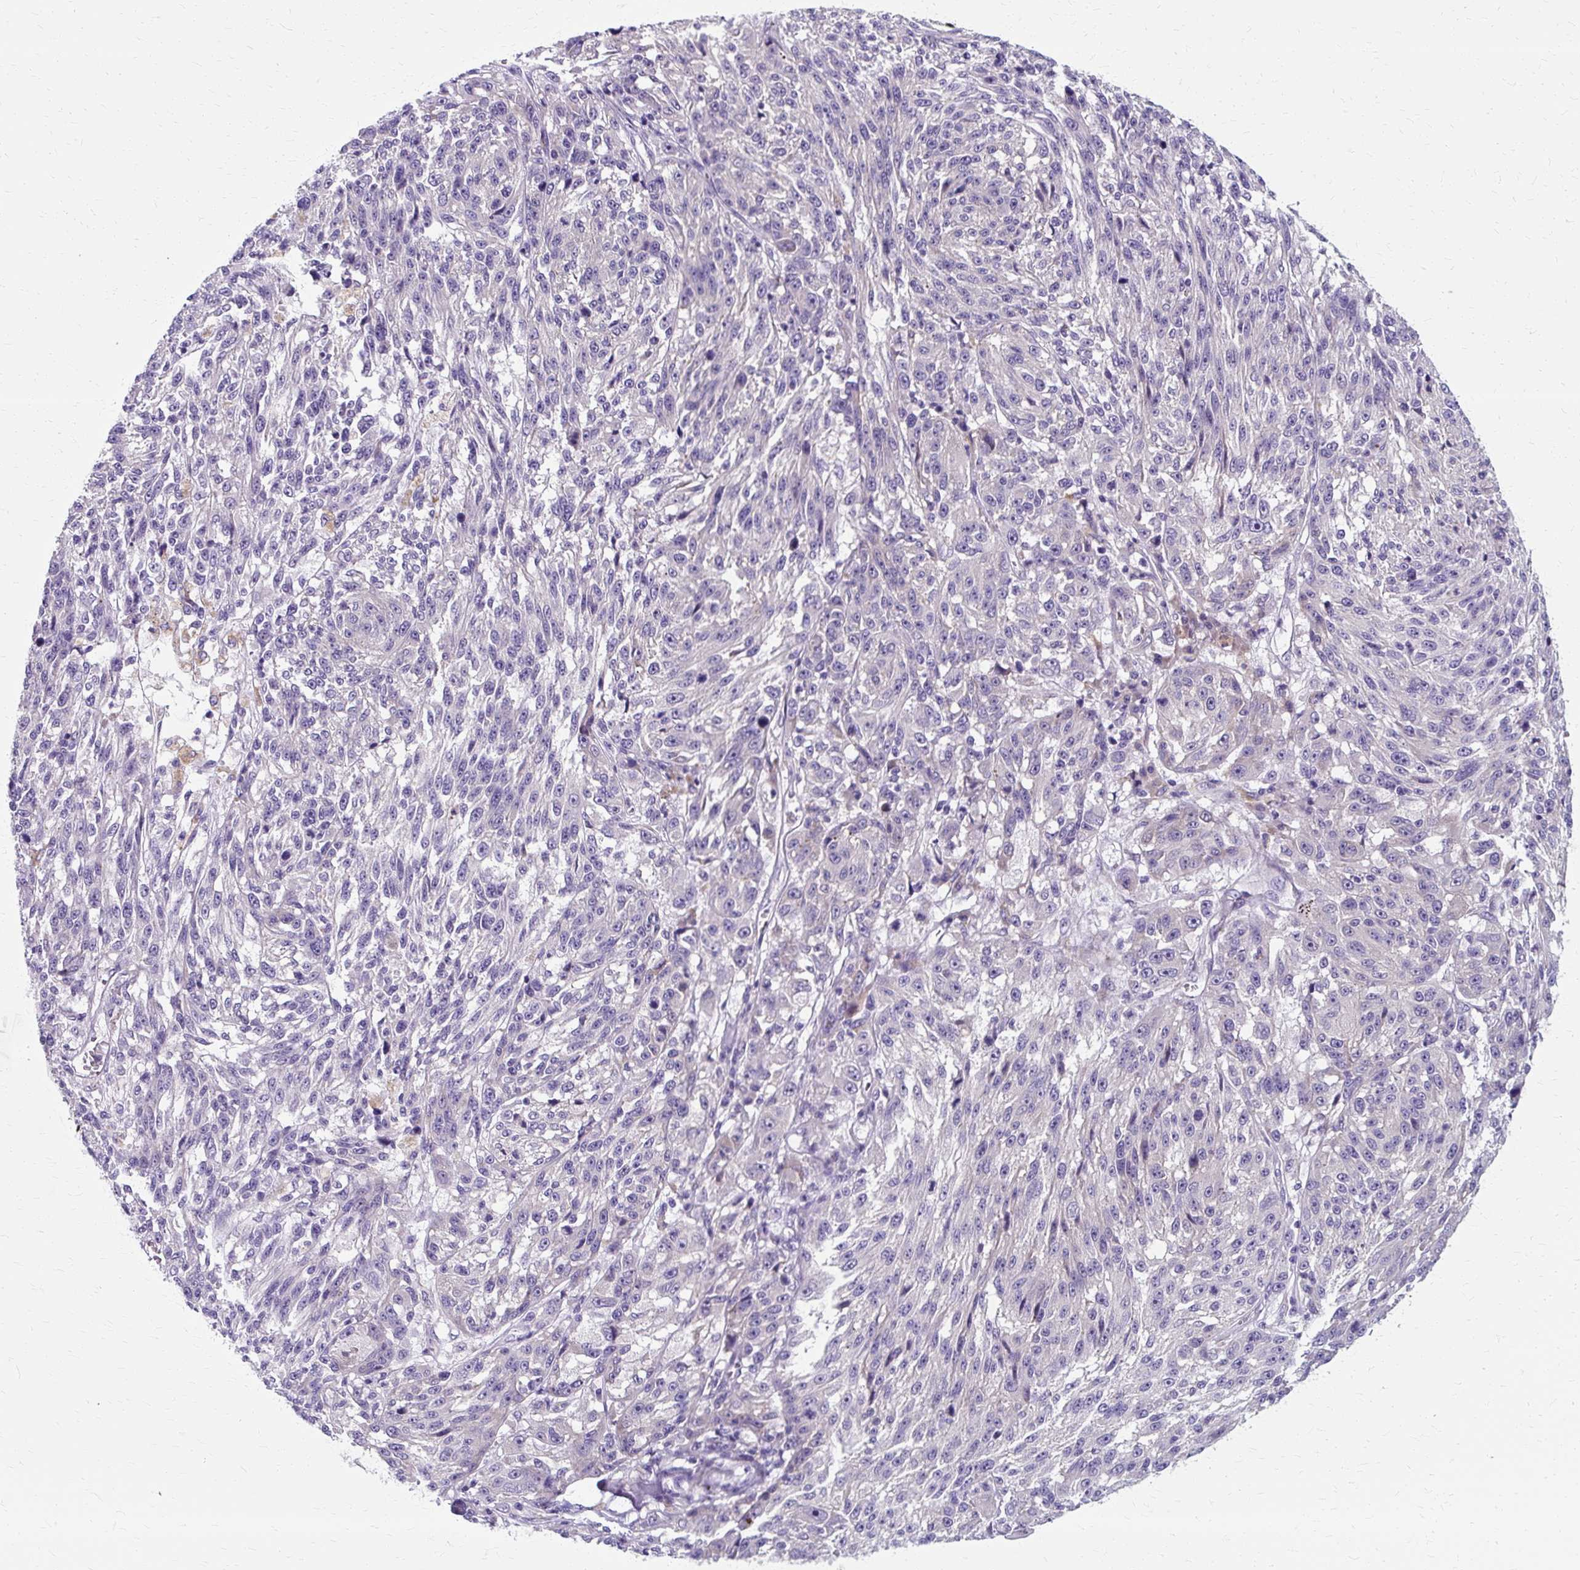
{"staining": {"intensity": "negative", "quantity": "none", "location": "none"}, "tissue": "melanoma", "cell_type": "Tumor cells", "image_type": "cancer", "snomed": [{"axis": "morphology", "description": "Malignant melanoma, NOS"}, {"axis": "topography", "description": "Skin"}], "caption": "An immunohistochemistry (IHC) photomicrograph of melanoma is shown. There is no staining in tumor cells of melanoma.", "gene": "ZNF555", "patient": {"sex": "male", "age": 53}}